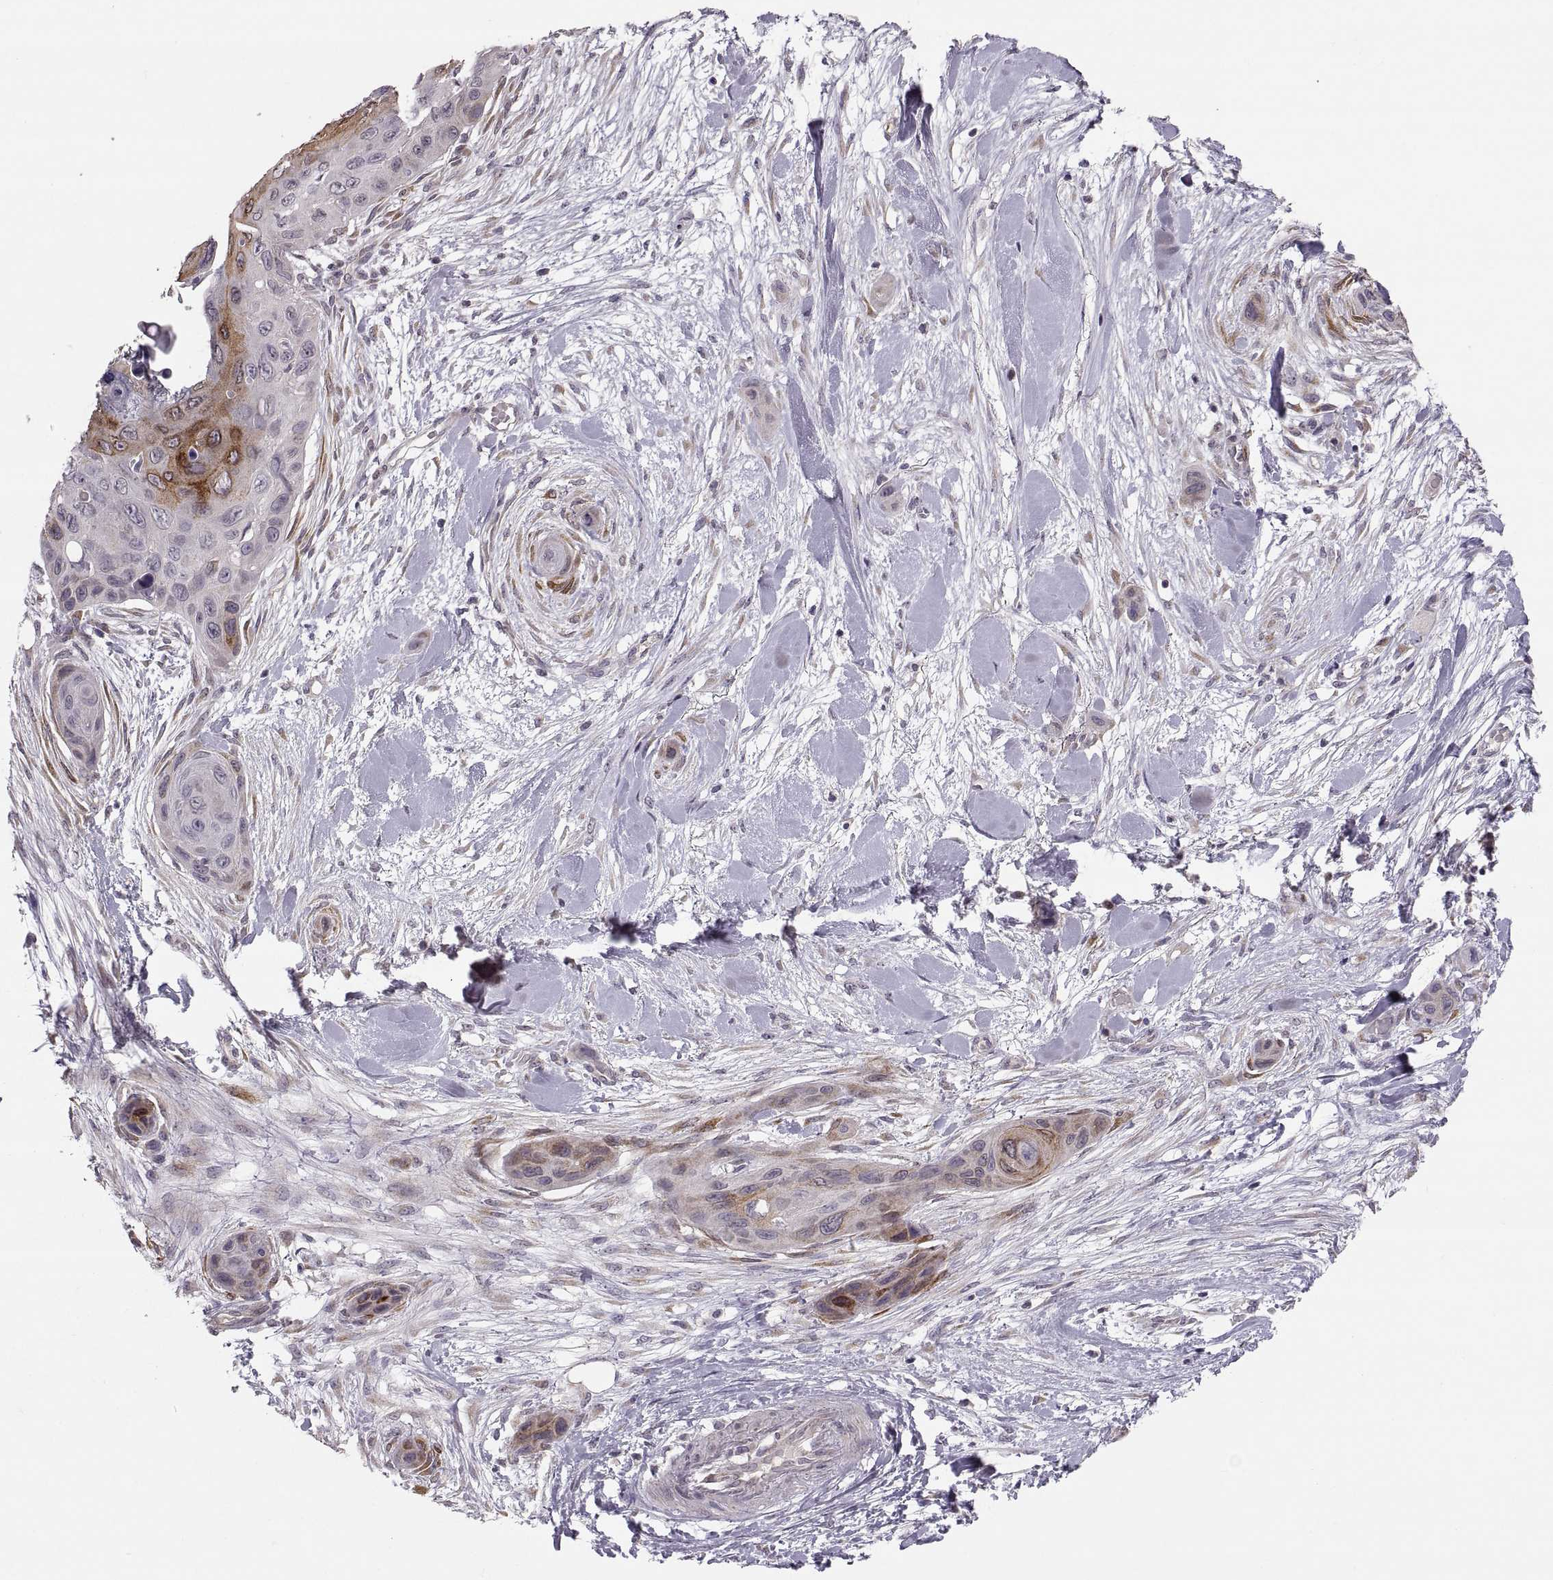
{"staining": {"intensity": "moderate", "quantity": "<25%", "location": "cytoplasmic/membranous"}, "tissue": "skin cancer", "cell_type": "Tumor cells", "image_type": "cancer", "snomed": [{"axis": "morphology", "description": "Squamous cell carcinoma, NOS"}, {"axis": "topography", "description": "Skin"}], "caption": "A histopathology image of human squamous cell carcinoma (skin) stained for a protein demonstrates moderate cytoplasmic/membranous brown staining in tumor cells.", "gene": "HMGCR", "patient": {"sex": "male", "age": 82}}